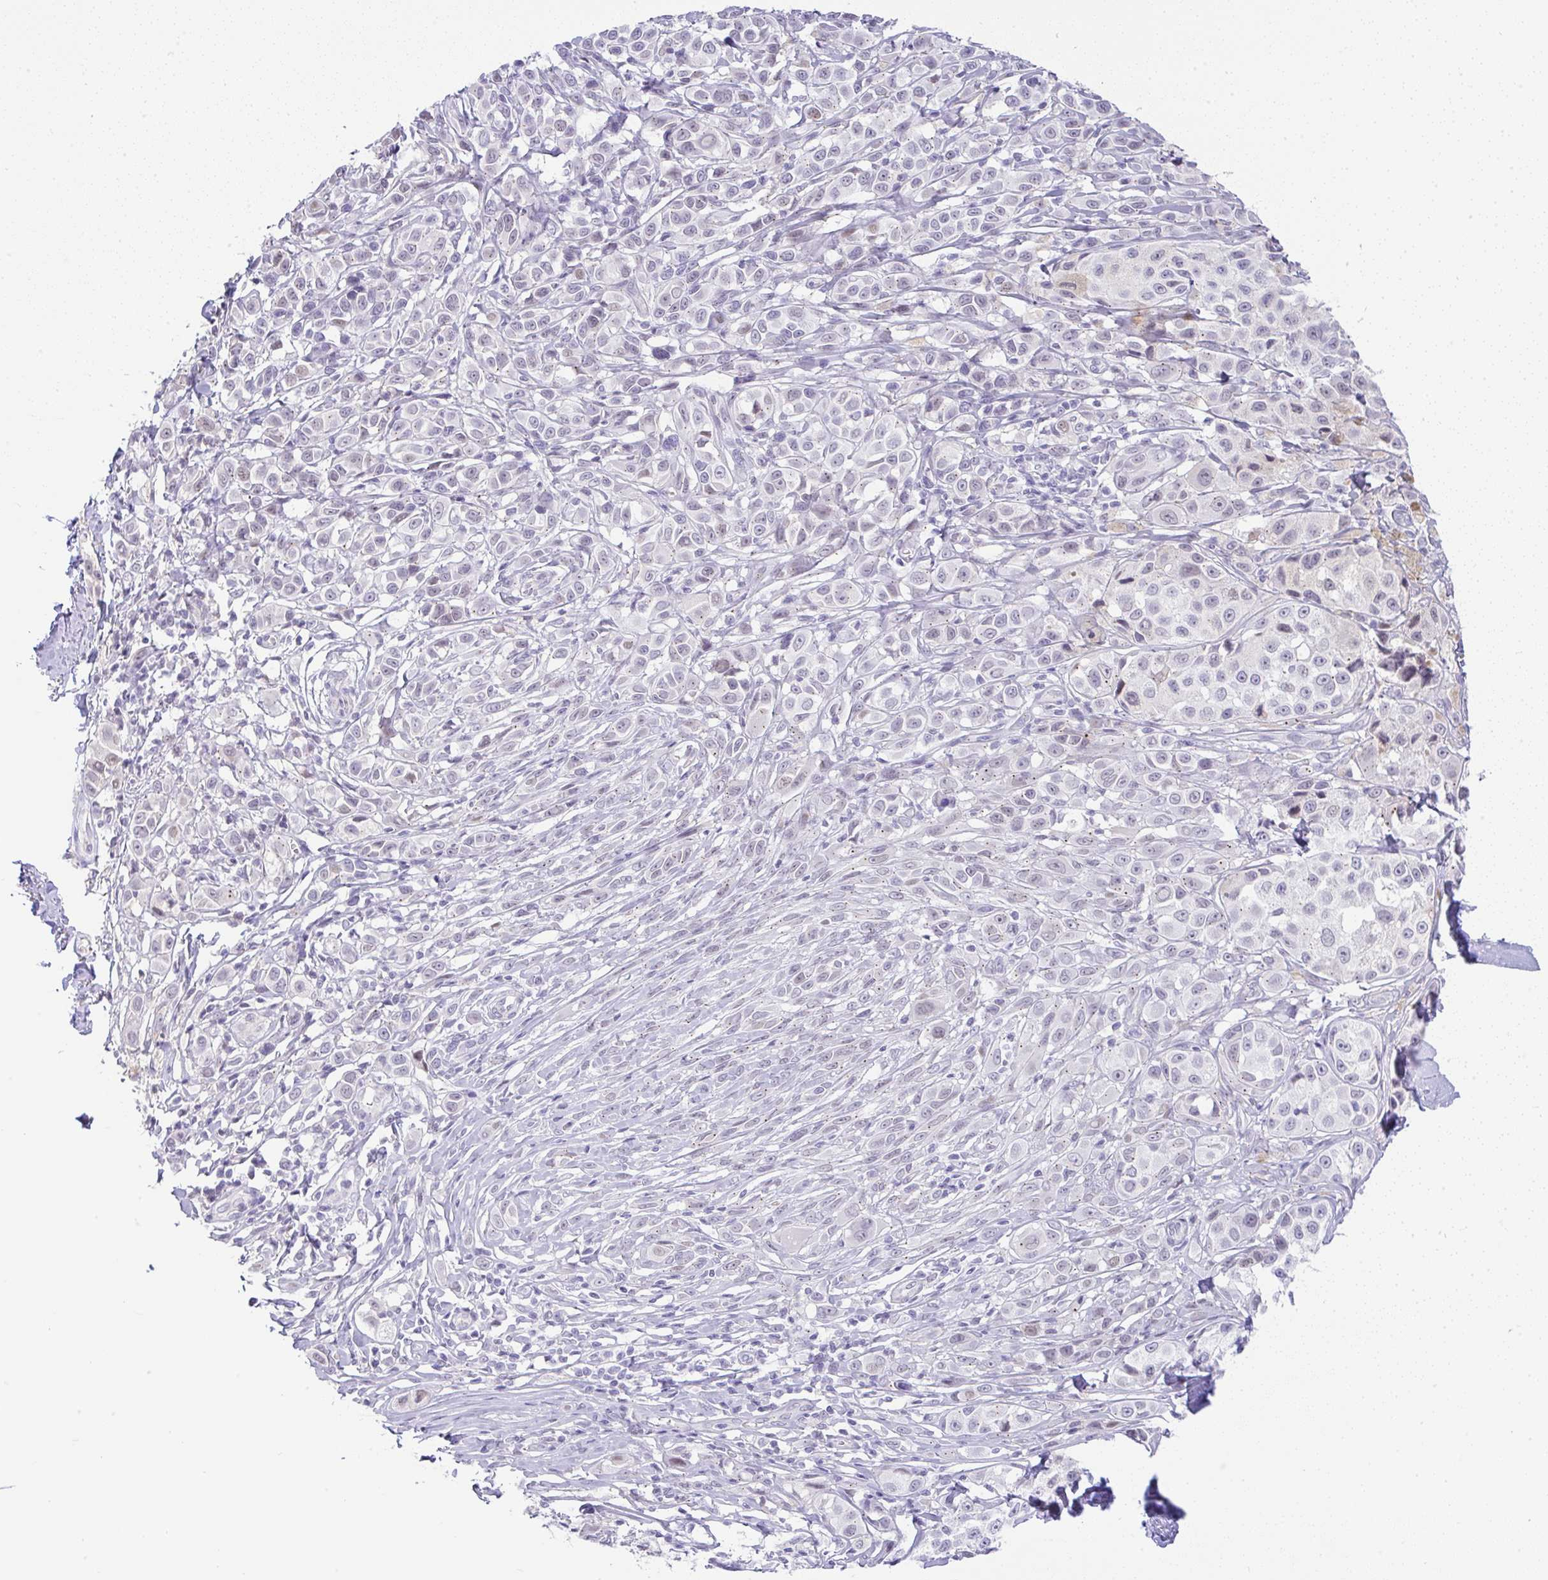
{"staining": {"intensity": "negative", "quantity": "none", "location": "none"}, "tissue": "melanoma", "cell_type": "Tumor cells", "image_type": "cancer", "snomed": [{"axis": "morphology", "description": "Malignant melanoma, NOS"}, {"axis": "topography", "description": "Skin"}], "caption": "The immunohistochemistry (IHC) photomicrograph has no significant staining in tumor cells of melanoma tissue.", "gene": "FAM177A1", "patient": {"sex": "male", "age": 39}}